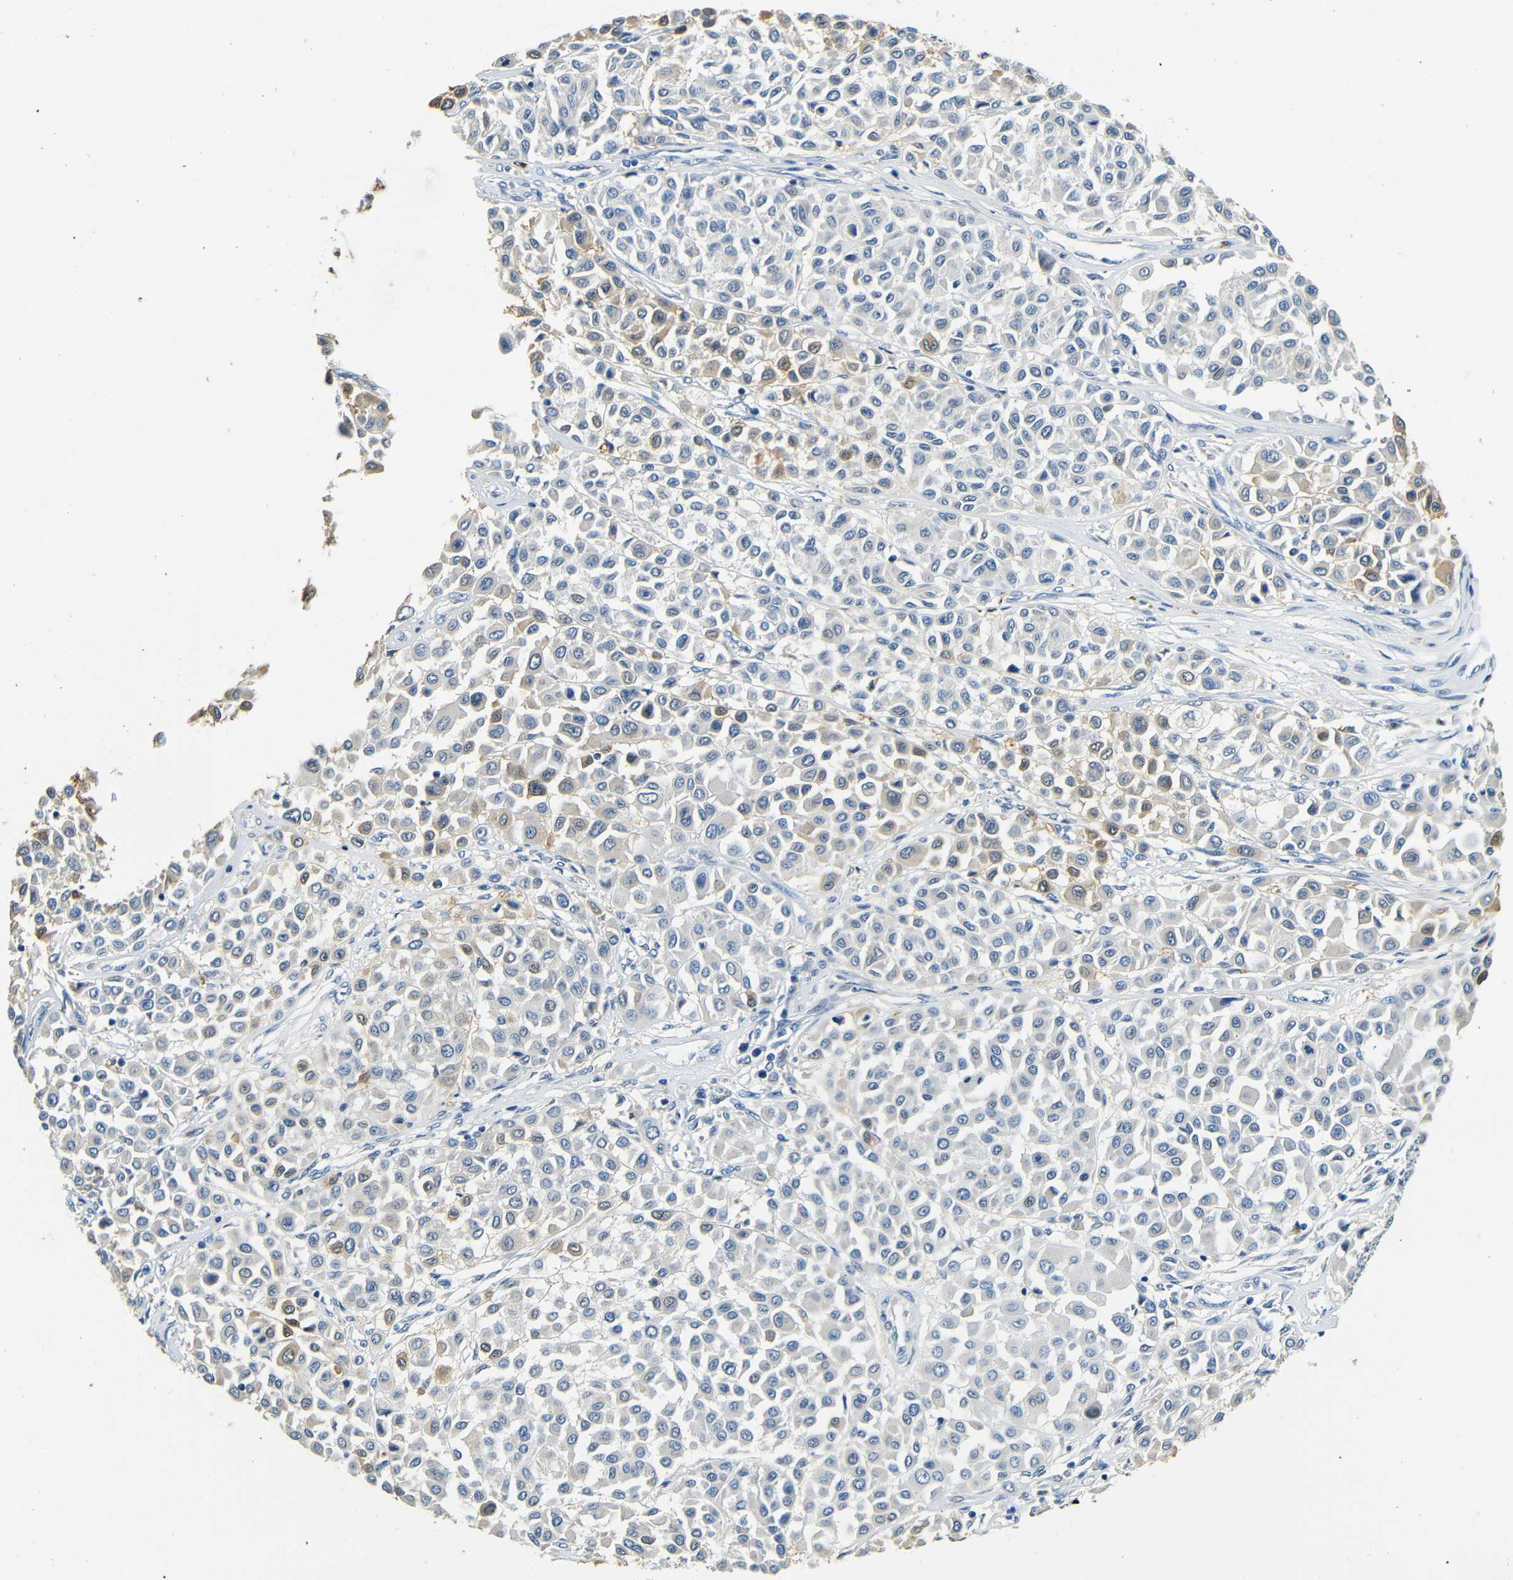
{"staining": {"intensity": "weak", "quantity": "<25%", "location": "cytoplasmic/membranous"}, "tissue": "melanoma", "cell_type": "Tumor cells", "image_type": "cancer", "snomed": [{"axis": "morphology", "description": "Malignant melanoma, Metastatic site"}, {"axis": "topography", "description": "Soft tissue"}], "caption": "This histopathology image is of malignant melanoma (metastatic site) stained with immunohistochemistry to label a protein in brown with the nuclei are counter-stained blue. There is no positivity in tumor cells.", "gene": "FMO5", "patient": {"sex": "male", "age": 41}}